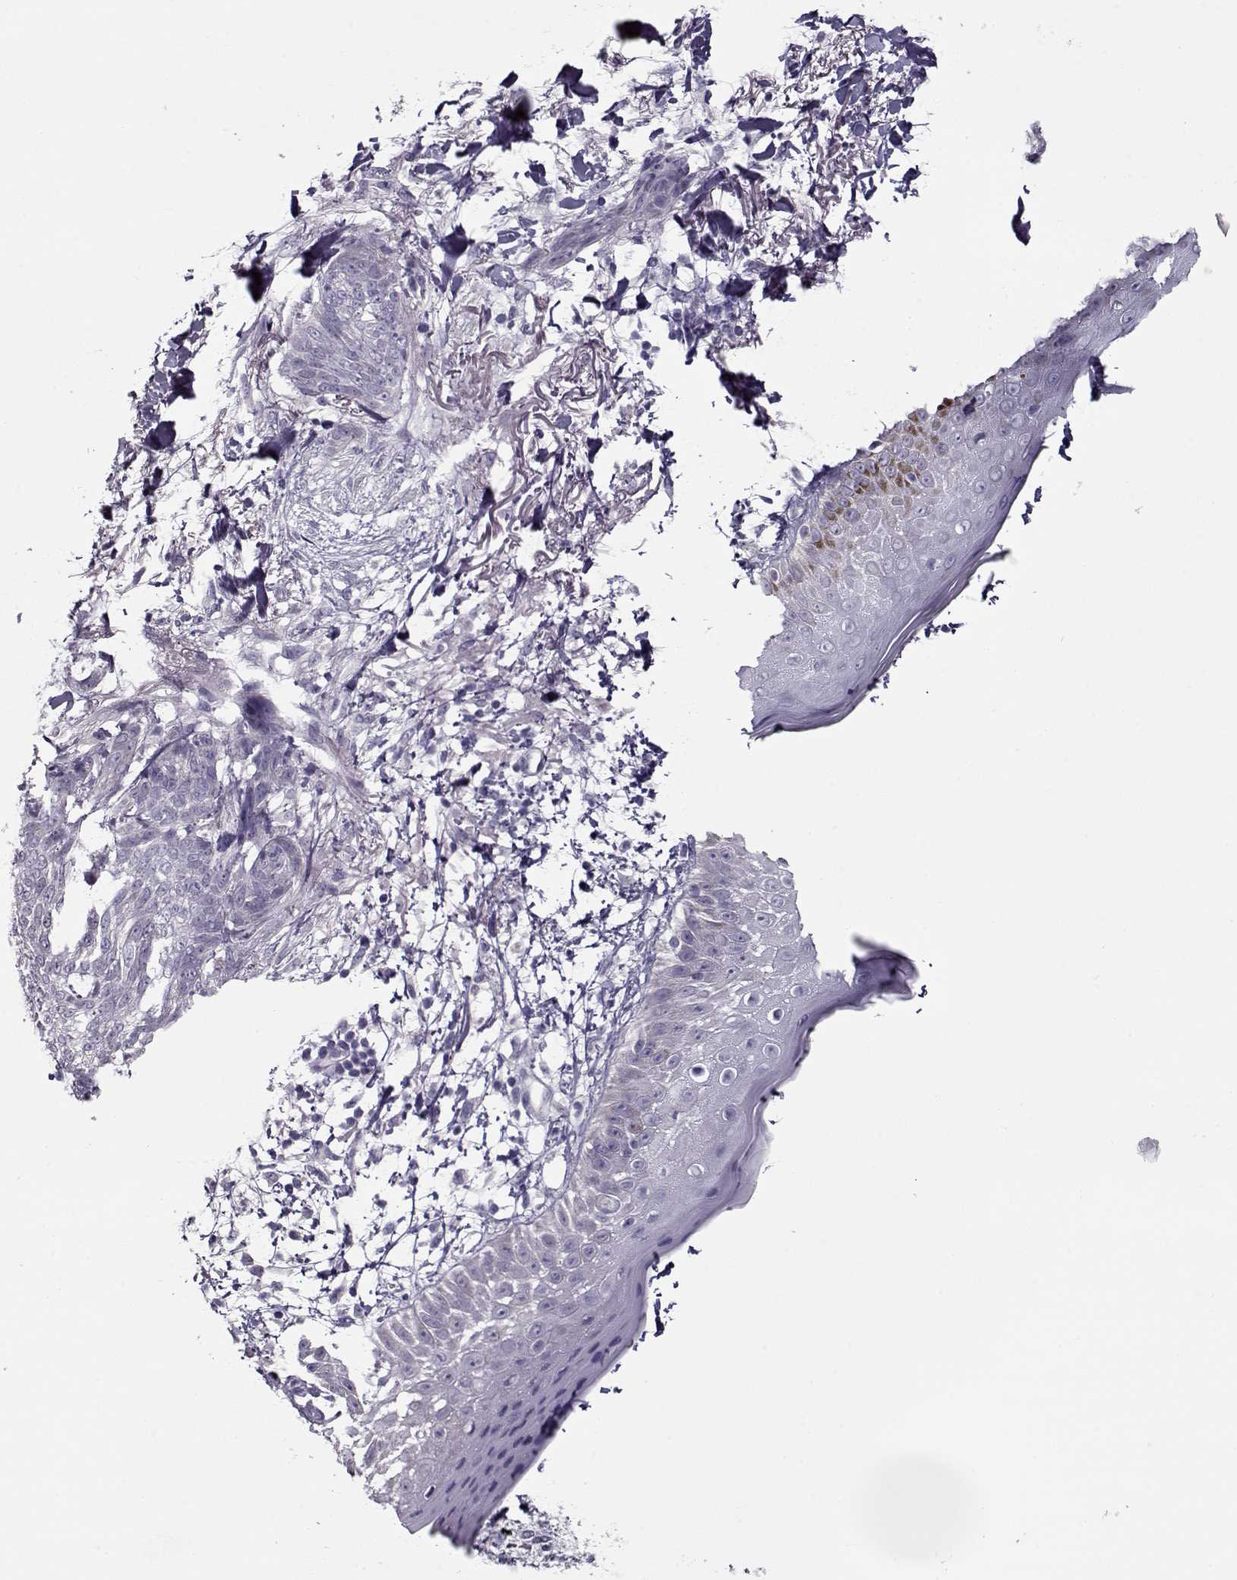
{"staining": {"intensity": "negative", "quantity": "none", "location": "none"}, "tissue": "skin cancer", "cell_type": "Tumor cells", "image_type": "cancer", "snomed": [{"axis": "morphology", "description": "Normal tissue, NOS"}, {"axis": "morphology", "description": "Basal cell carcinoma"}, {"axis": "topography", "description": "Skin"}], "caption": "High magnification brightfield microscopy of basal cell carcinoma (skin) stained with DAB (3,3'-diaminobenzidine) (brown) and counterstained with hematoxylin (blue): tumor cells show no significant positivity.", "gene": "CIBAR1", "patient": {"sex": "male", "age": 84}}